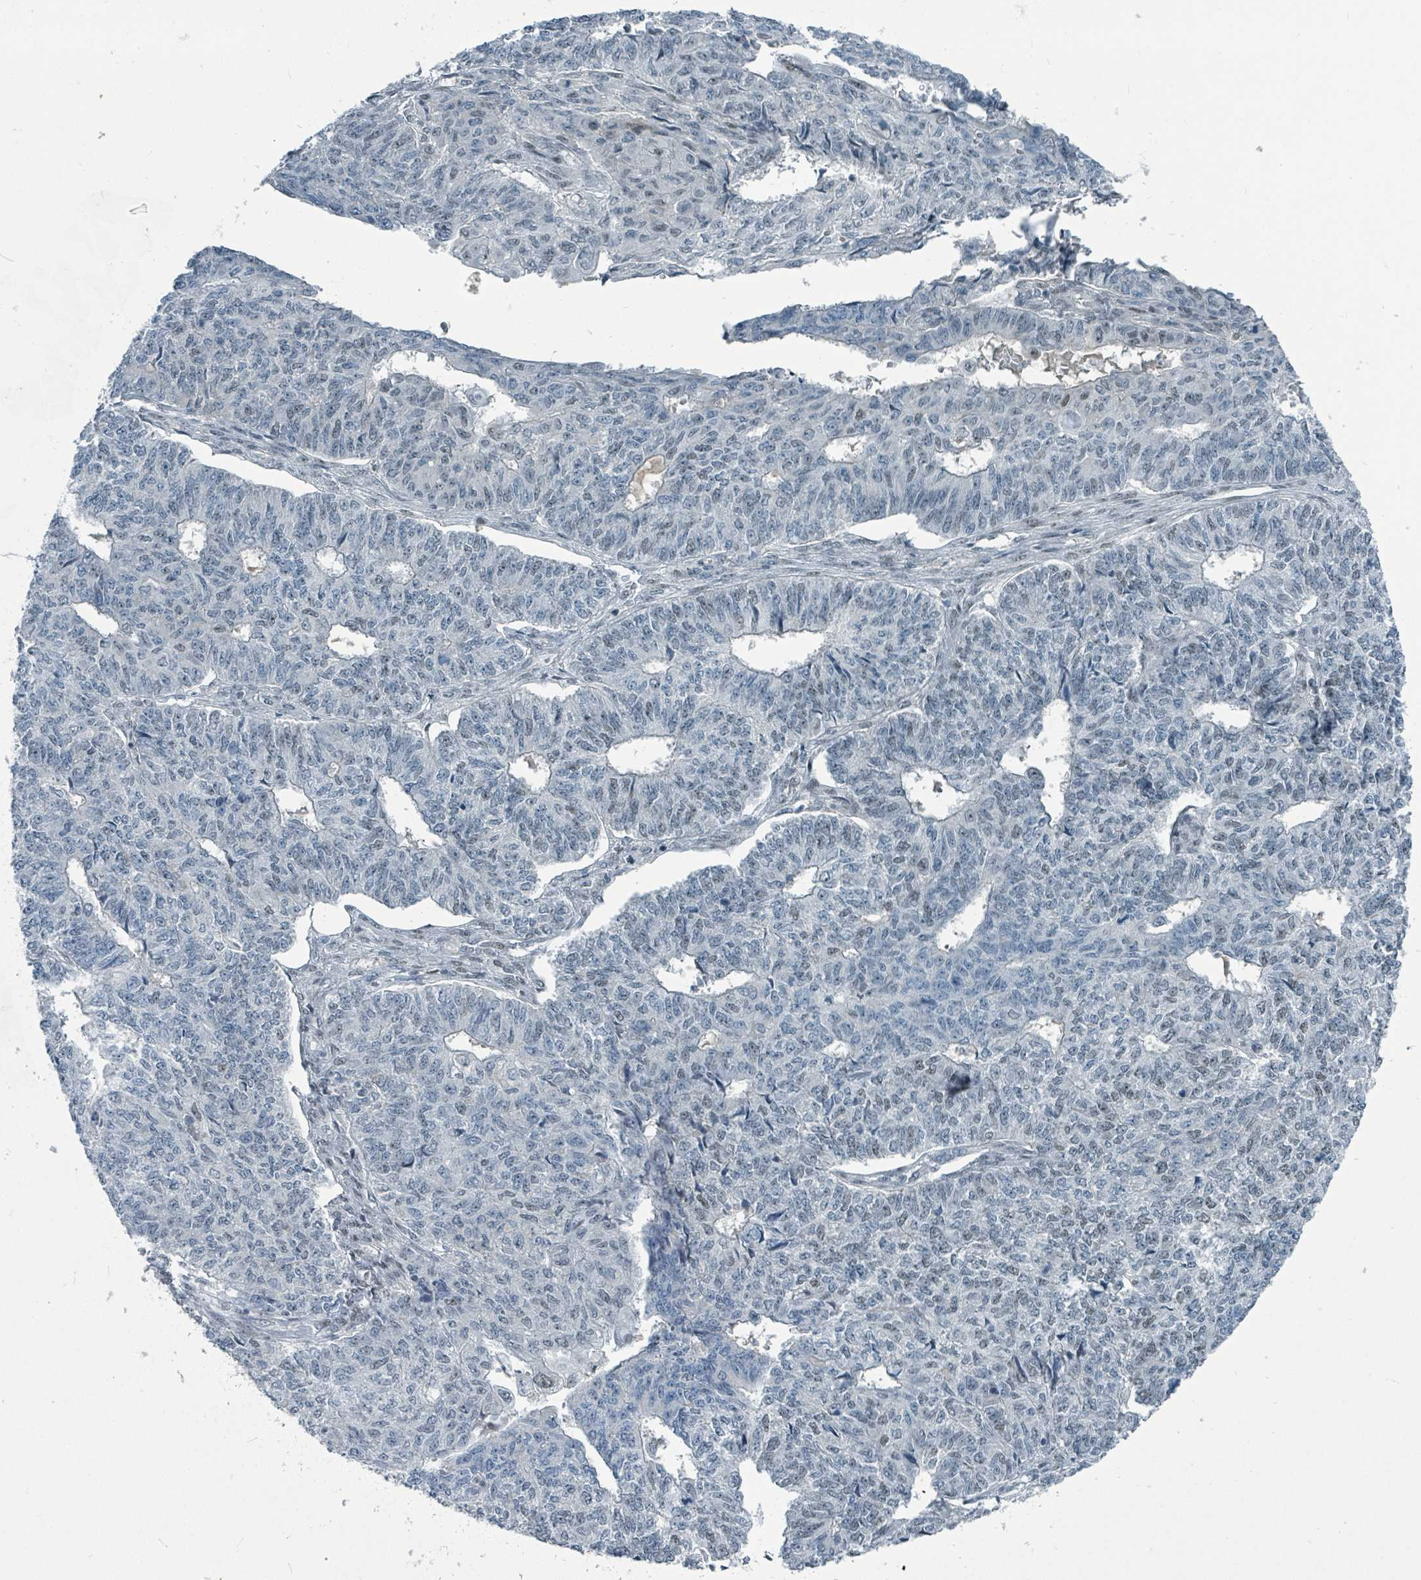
{"staining": {"intensity": "negative", "quantity": "none", "location": "none"}, "tissue": "endometrial cancer", "cell_type": "Tumor cells", "image_type": "cancer", "snomed": [{"axis": "morphology", "description": "Adenocarcinoma, NOS"}, {"axis": "topography", "description": "Endometrium"}], "caption": "Human endometrial cancer (adenocarcinoma) stained for a protein using IHC demonstrates no expression in tumor cells.", "gene": "UCK1", "patient": {"sex": "female", "age": 32}}